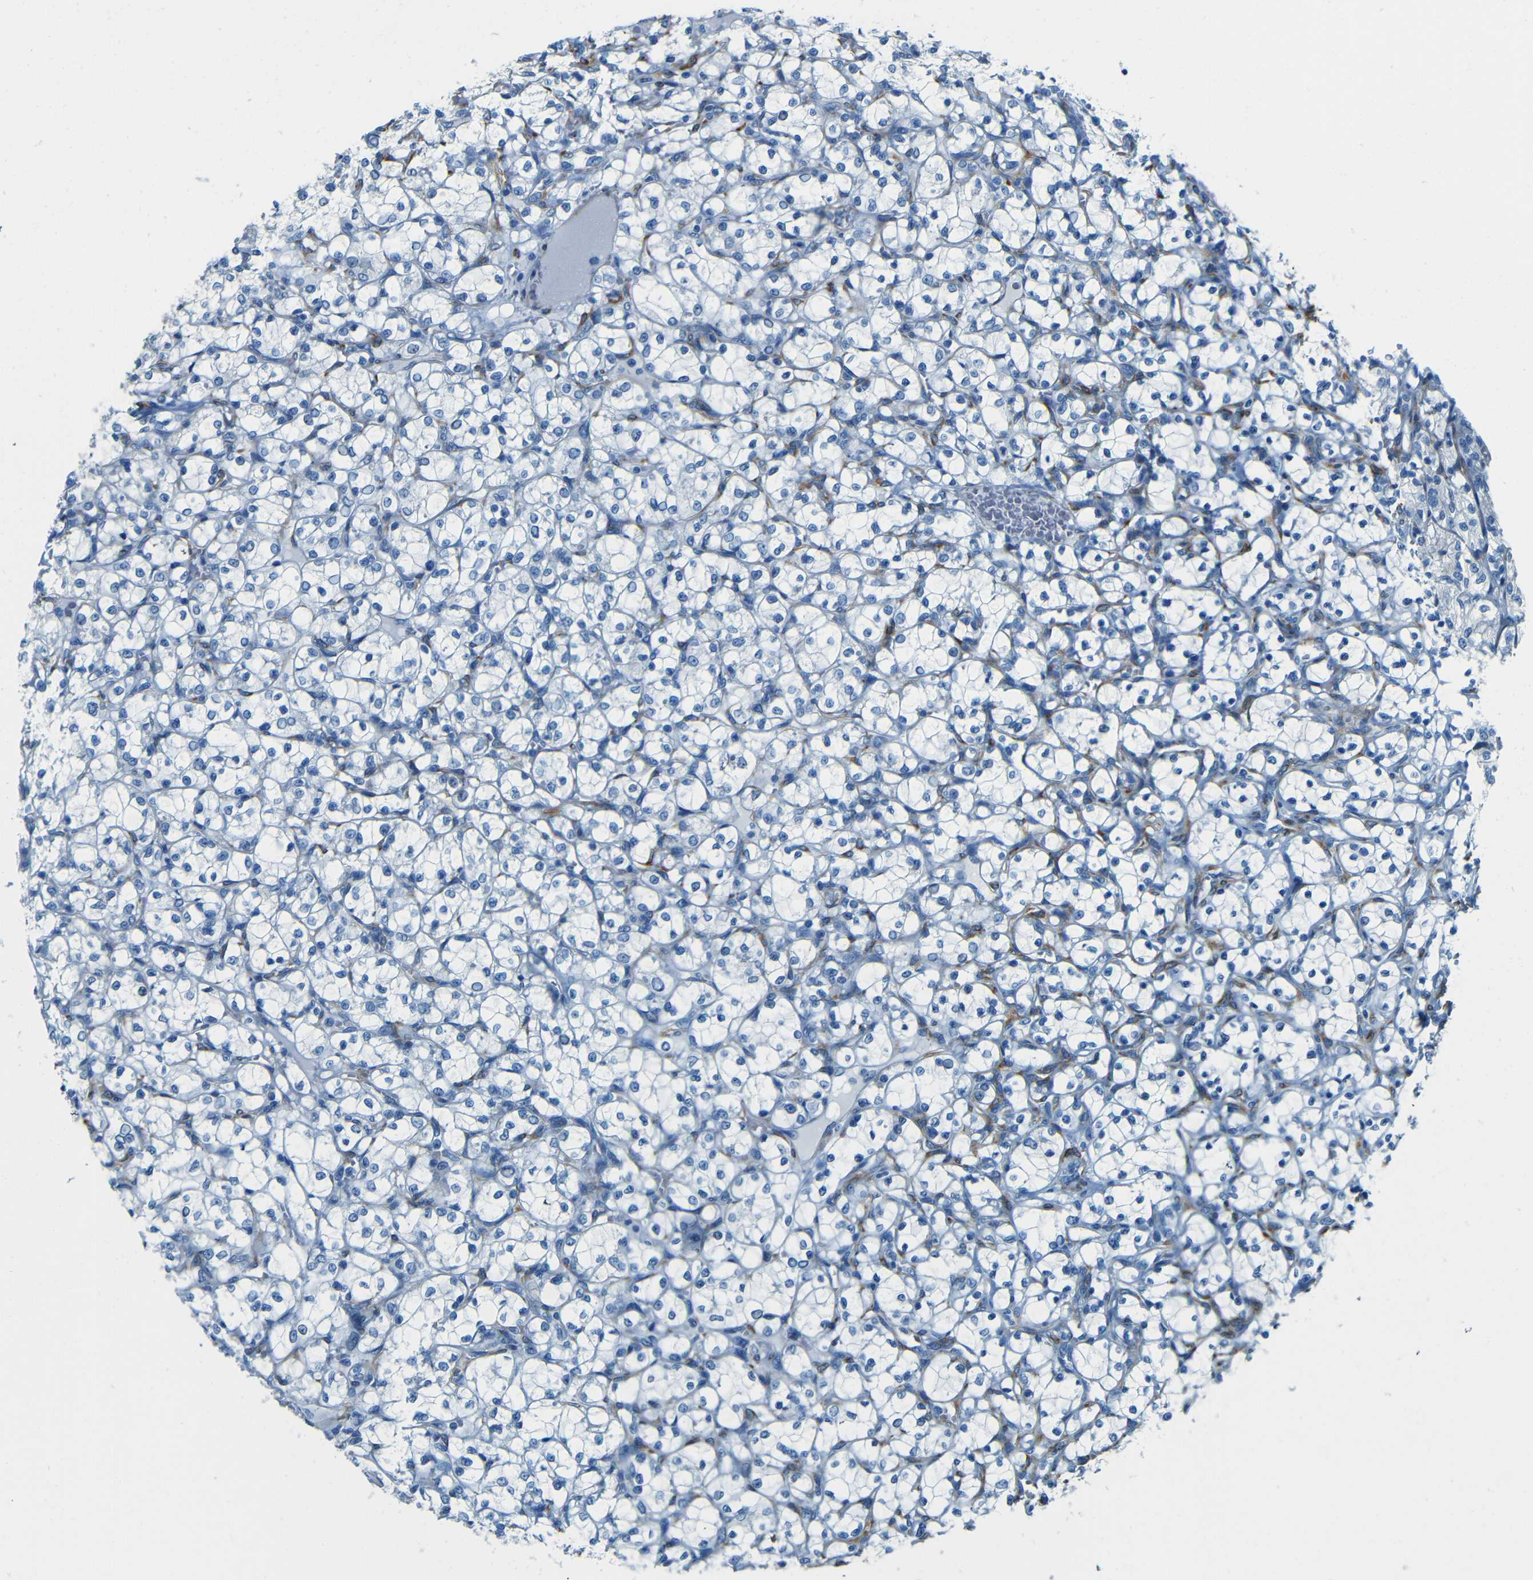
{"staining": {"intensity": "negative", "quantity": "none", "location": "none"}, "tissue": "renal cancer", "cell_type": "Tumor cells", "image_type": "cancer", "snomed": [{"axis": "morphology", "description": "Adenocarcinoma, NOS"}, {"axis": "topography", "description": "Kidney"}], "caption": "A high-resolution histopathology image shows immunohistochemistry staining of renal cancer (adenocarcinoma), which demonstrates no significant positivity in tumor cells. (Immunohistochemistry, brightfield microscopy, high magnification).", "gene": "MAP2", "patient": {"sex": "female", "age": 69}}